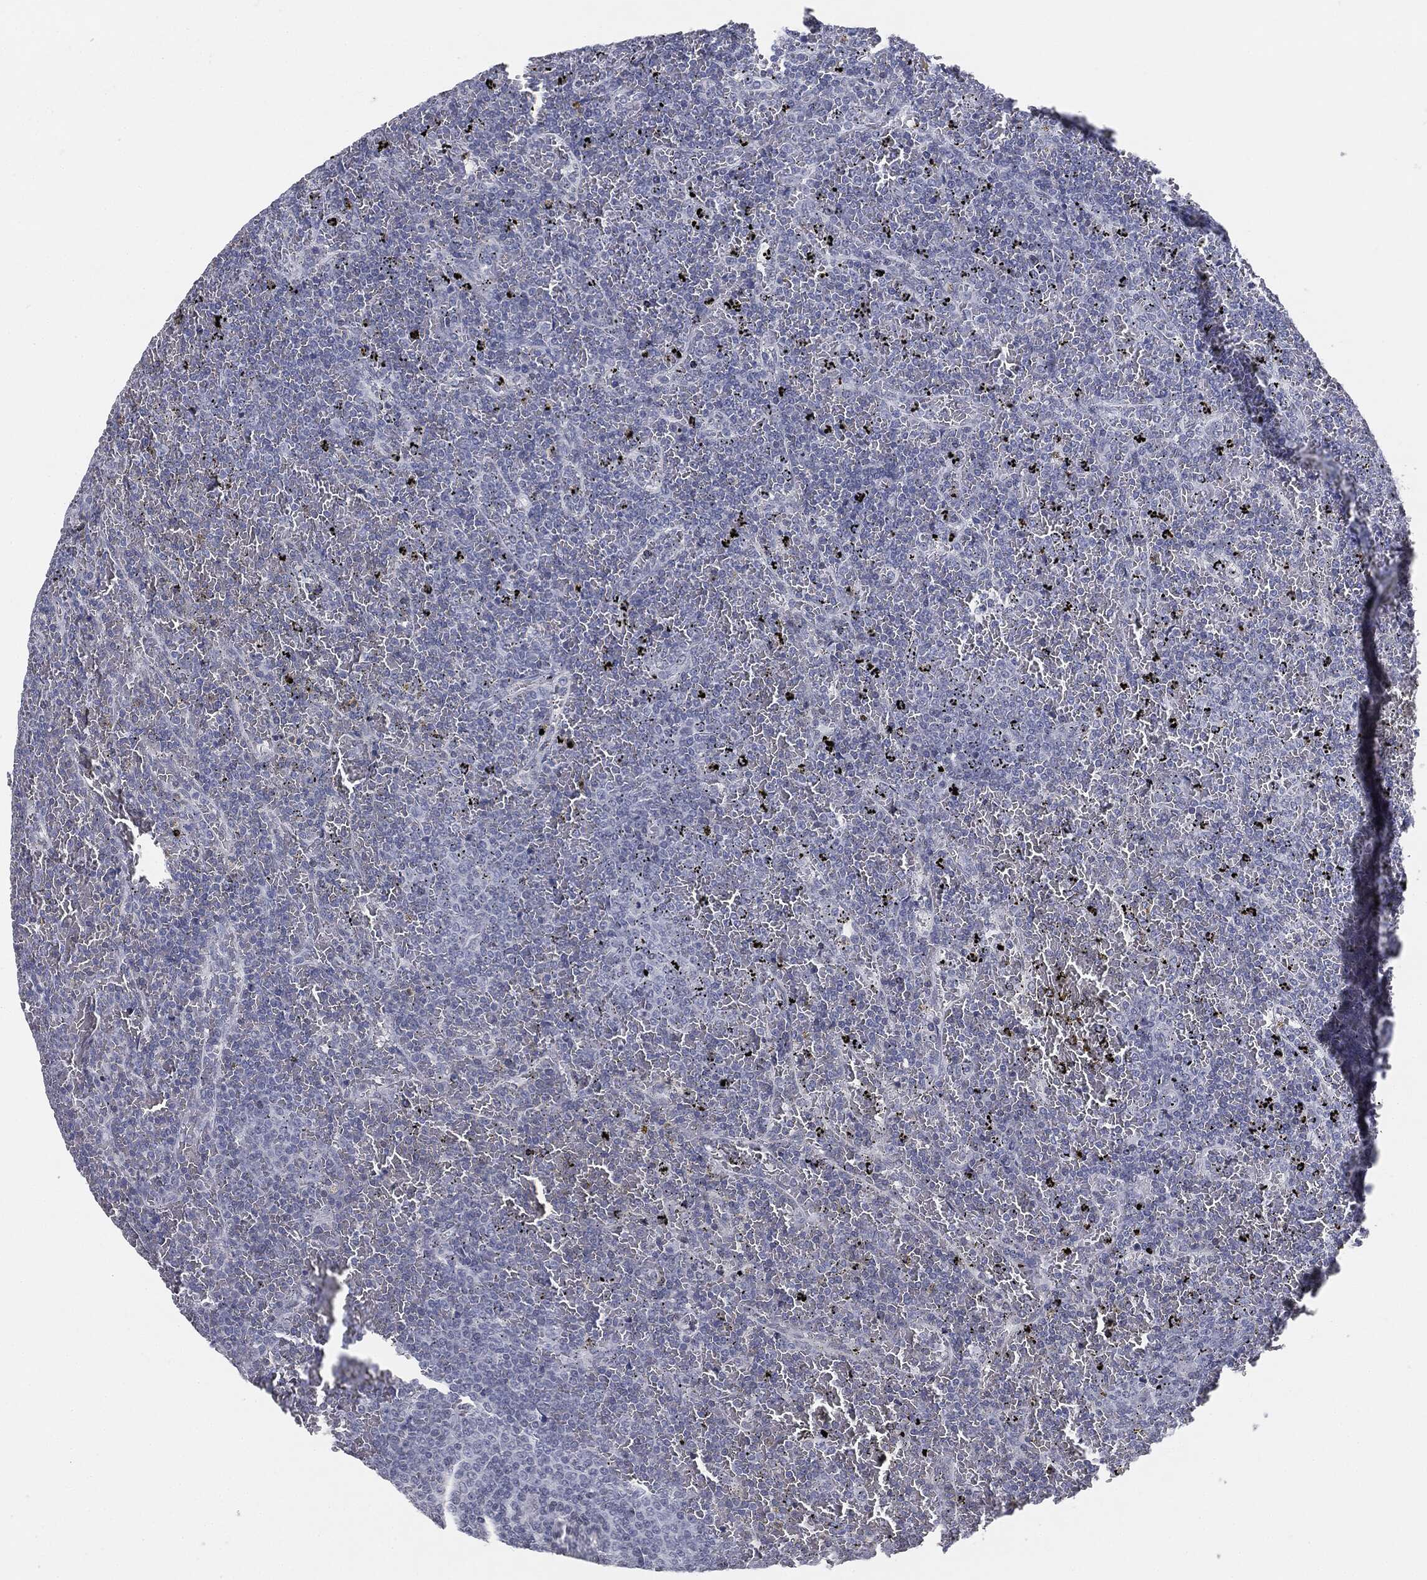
{"staining": {"intensity": "negative", "quantity": "none", "location": "none"}, "tissue": "lymphoma", "cell_type": "Tumor cells", "image_type": "cancer", "snomed": [{"axis": "morphology", "description": "Malignant lymphoma, non-Hodgkin's type, Low grade"}, {"axis": "topography", "description": "Spleen"}], "caption": "Immunohistochemistry photomicrograph of neoplastic tissue: human lymphoma stained with DAB displays no significant protein expression in tumor cells.", "gene": "ALDOB", "patient": {"sex": "female", "age": 77}}